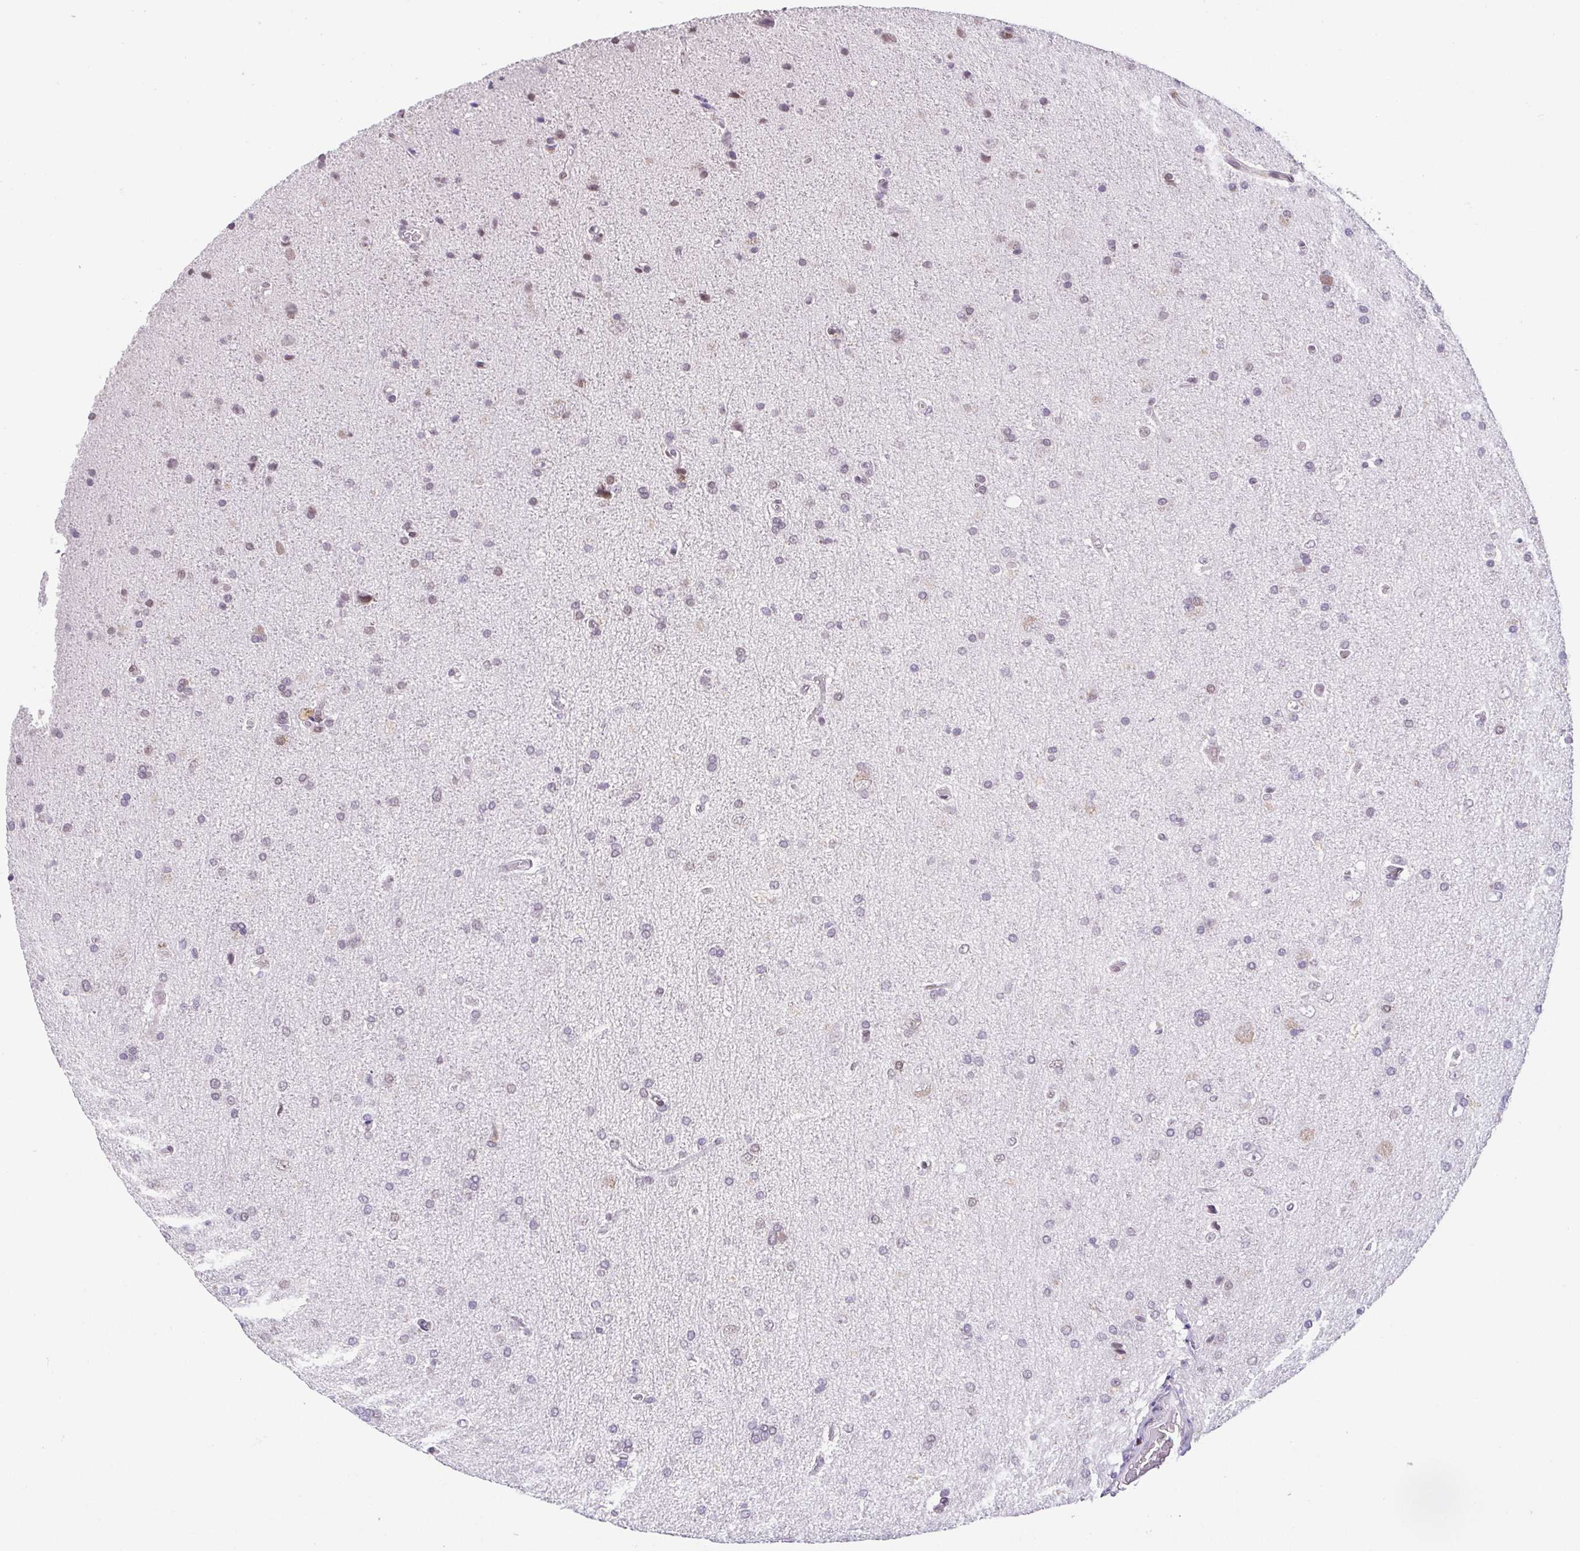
{"staining": {"intensity": "negative", "quantity": "none", "location": "none"}, "tissue": "glioma", "cell_type": "Tumor cells", "image_type": "cancer", "snomed": [{"axis": "morphology", "description": "Glioma, malignant, High grade"}, {"axis": "topography", "description": "Cerebral cortex"}], "caption": "This micrograph is of malignant glioma (high-grade) stained with immunohistochemistry (IHC) to label a protein in brown with the nuclei are counter-stained blue. There is no staining in tumor cells.", "gene": "RBM3", "patient": {"sex": "male", "age": 70}}